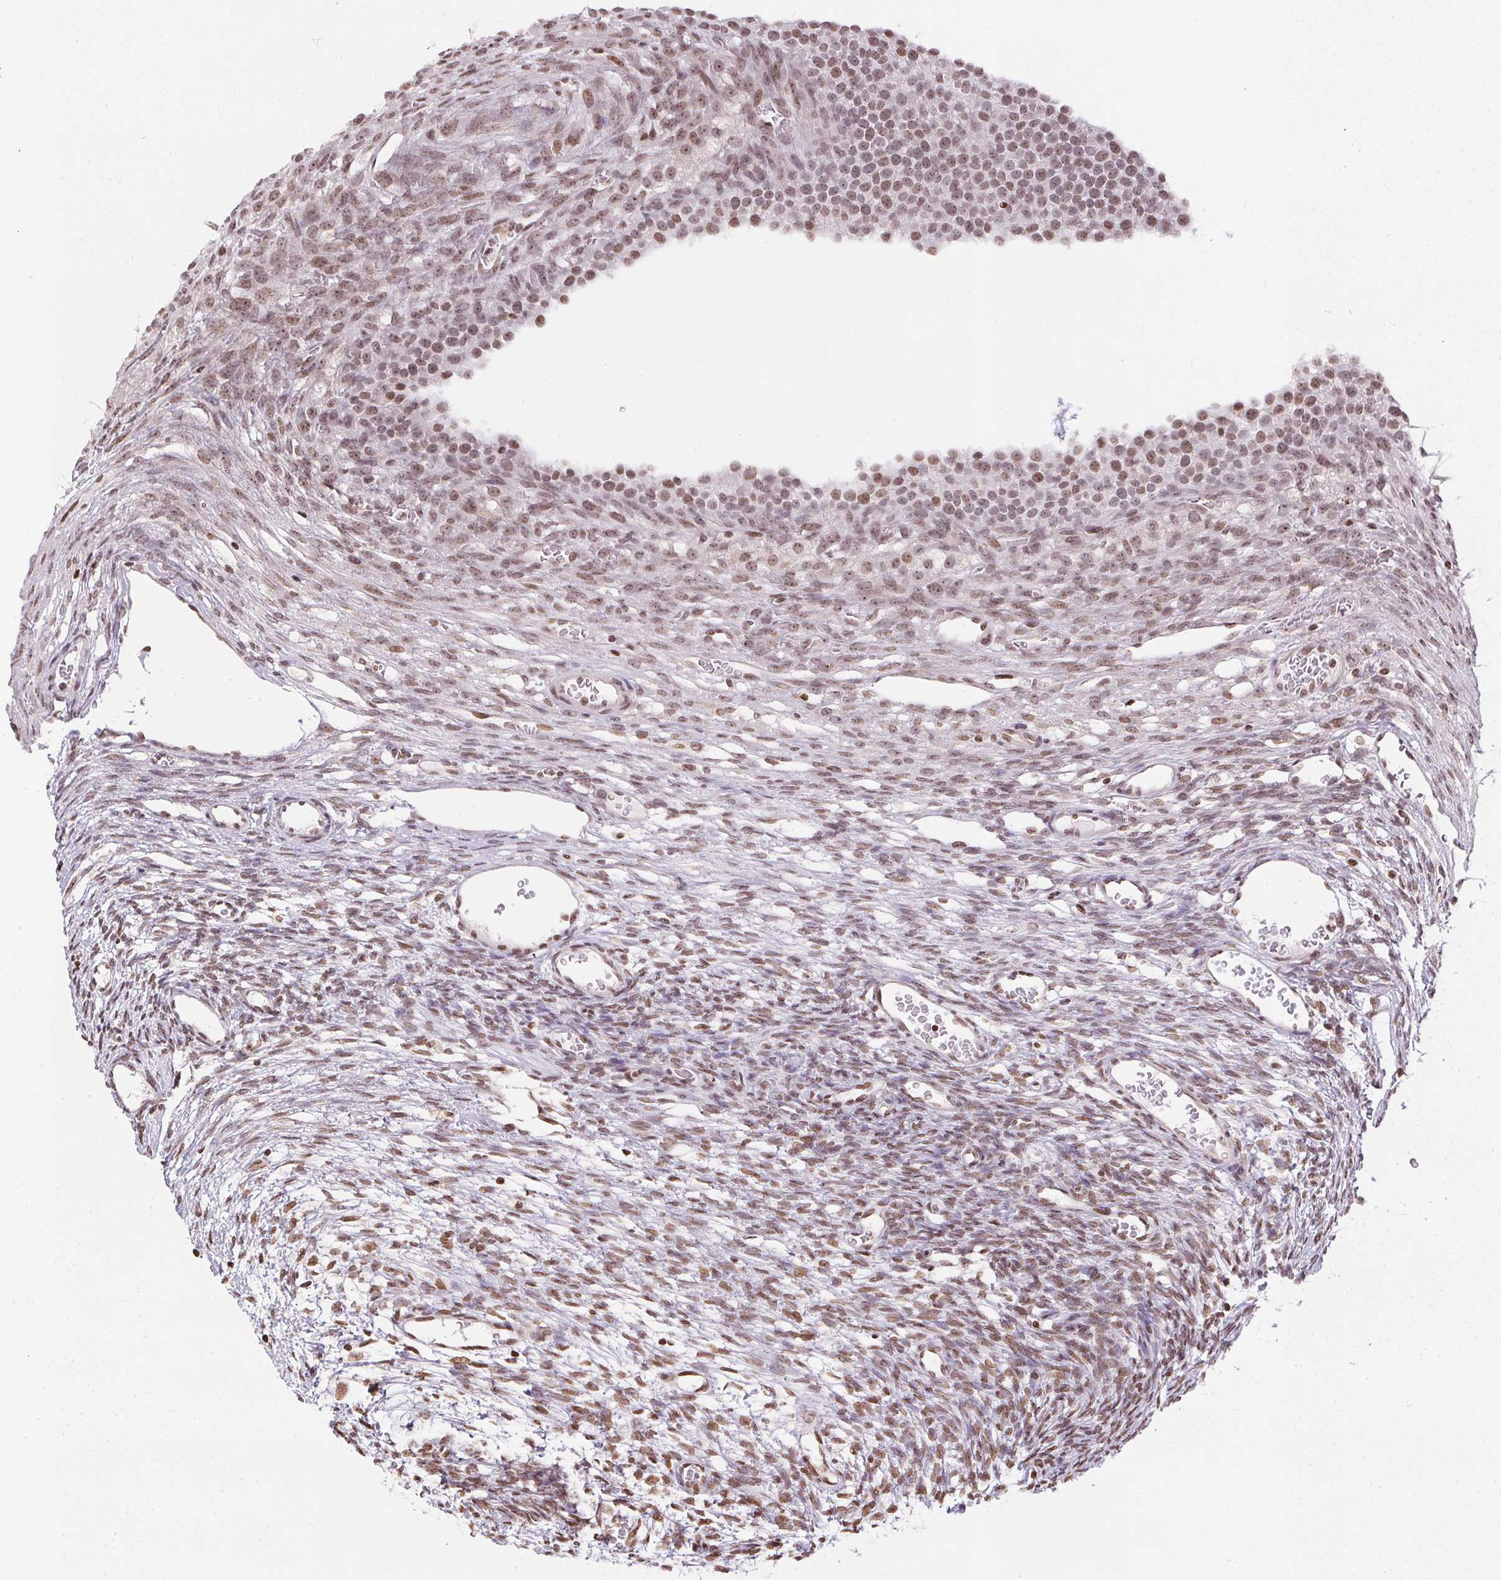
{"staining": {"intensity": "moderate", "quantity": ">75%", "location": "nuclear"}, "tissue": "ovary", "cell_type": "Follicle cells", "image_type": "normal", "snomed": [{"axis": "morphology", "description": "Normal tissue, NOS"}, {"axis": "topography", "description": "Ovary"}], "caption": "Brown immunohistochemical staining in benign human ovary shows moderate nuclear staining in approximately >75% of follicle cells.", "gene": "RNF181", "patient": {"sex": "female", "age": 34}}